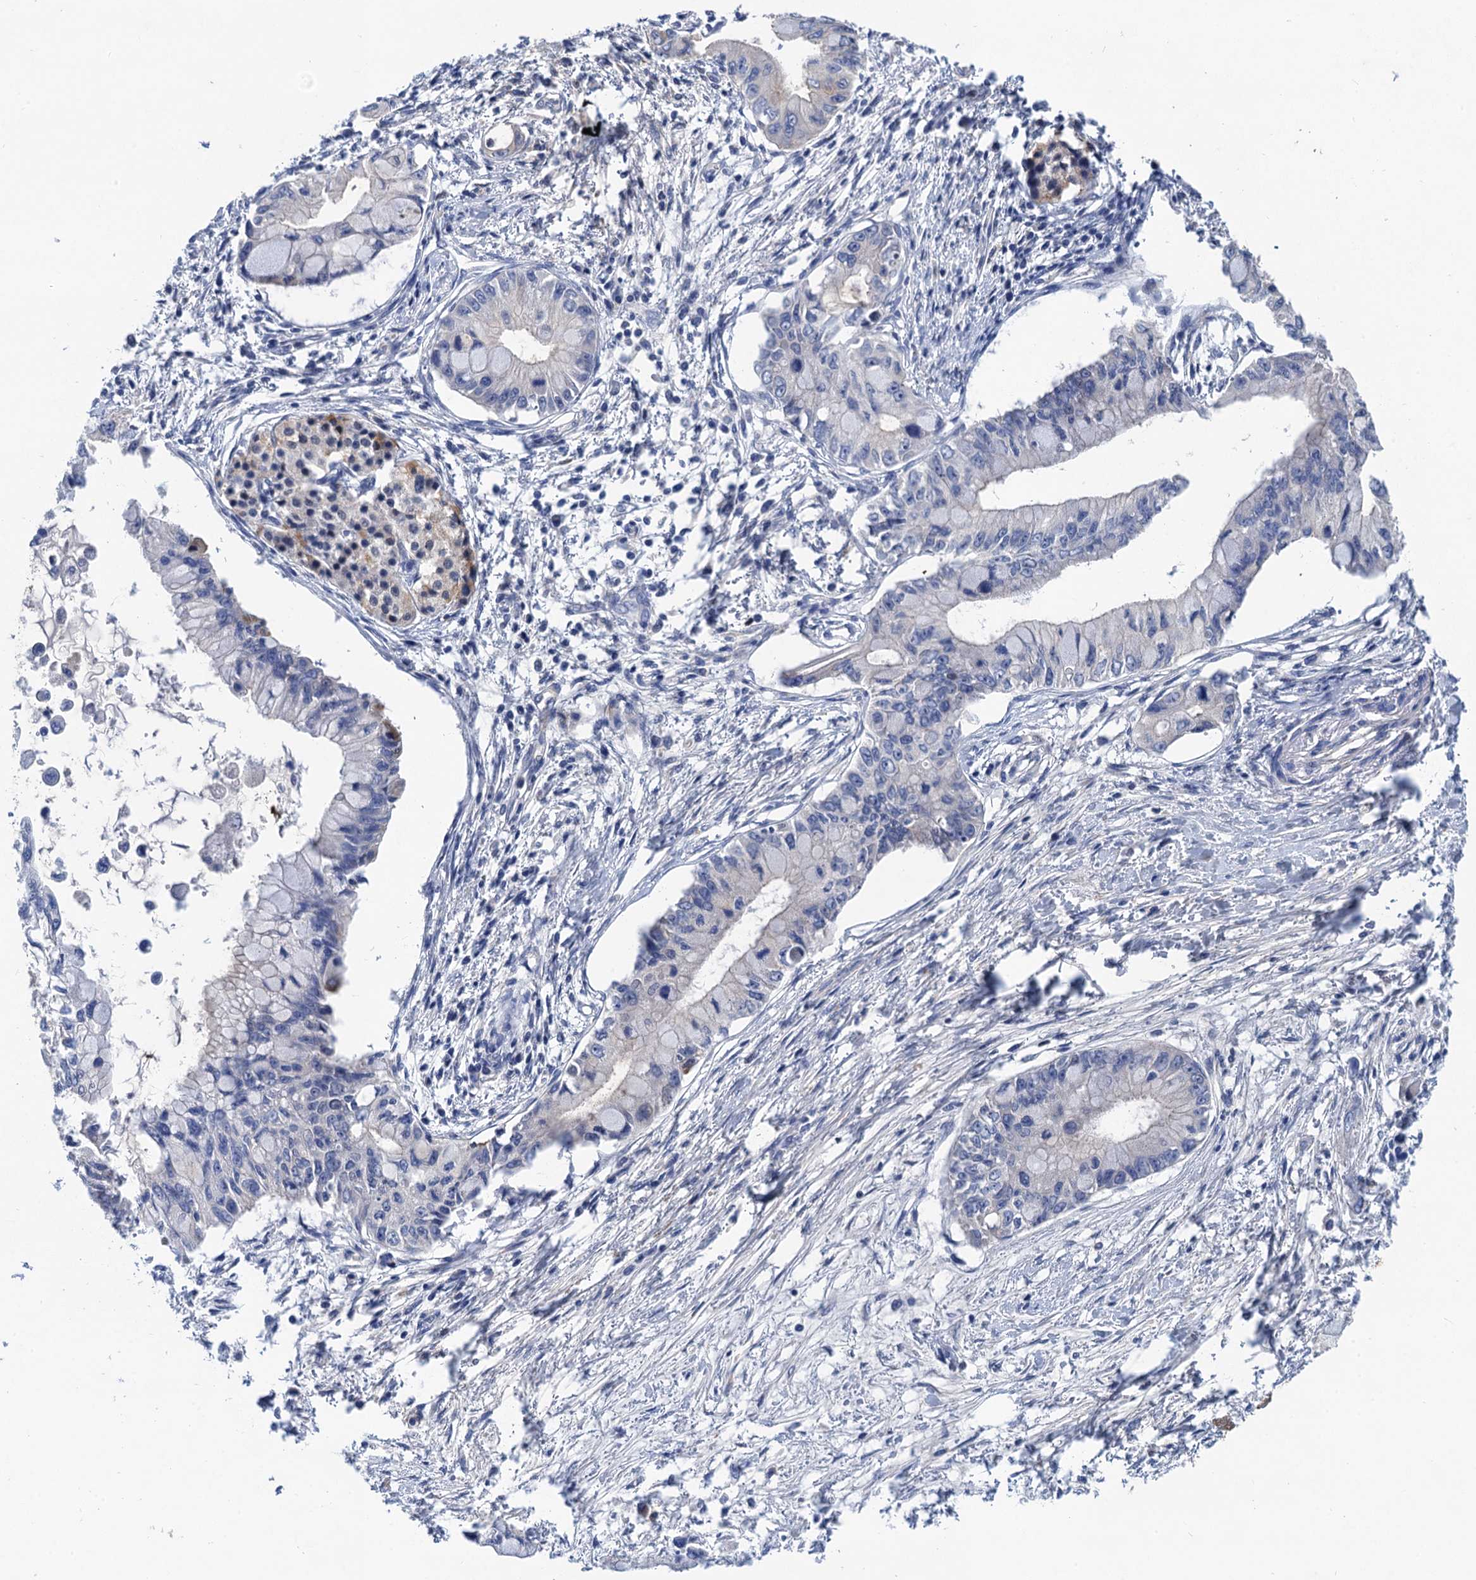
{"staining": {"intensity": "negative", "quantity": "none", "location": "none"}, "tissue": "pancreatic cancer", "cell_type": "Tumor cells", "image_type": "cancer", "snomed": [{"axis": "morphology", "description": "Adenocarcinoma, NOS"}, {"axis": "topography", "description": "Pancreas"}], "caption": "Tumor cells are negative for protein expression in human pancreatic adenocarcinoma.", "gene": "TRAF7", "patient": {"sex": "male", "age": 48}}